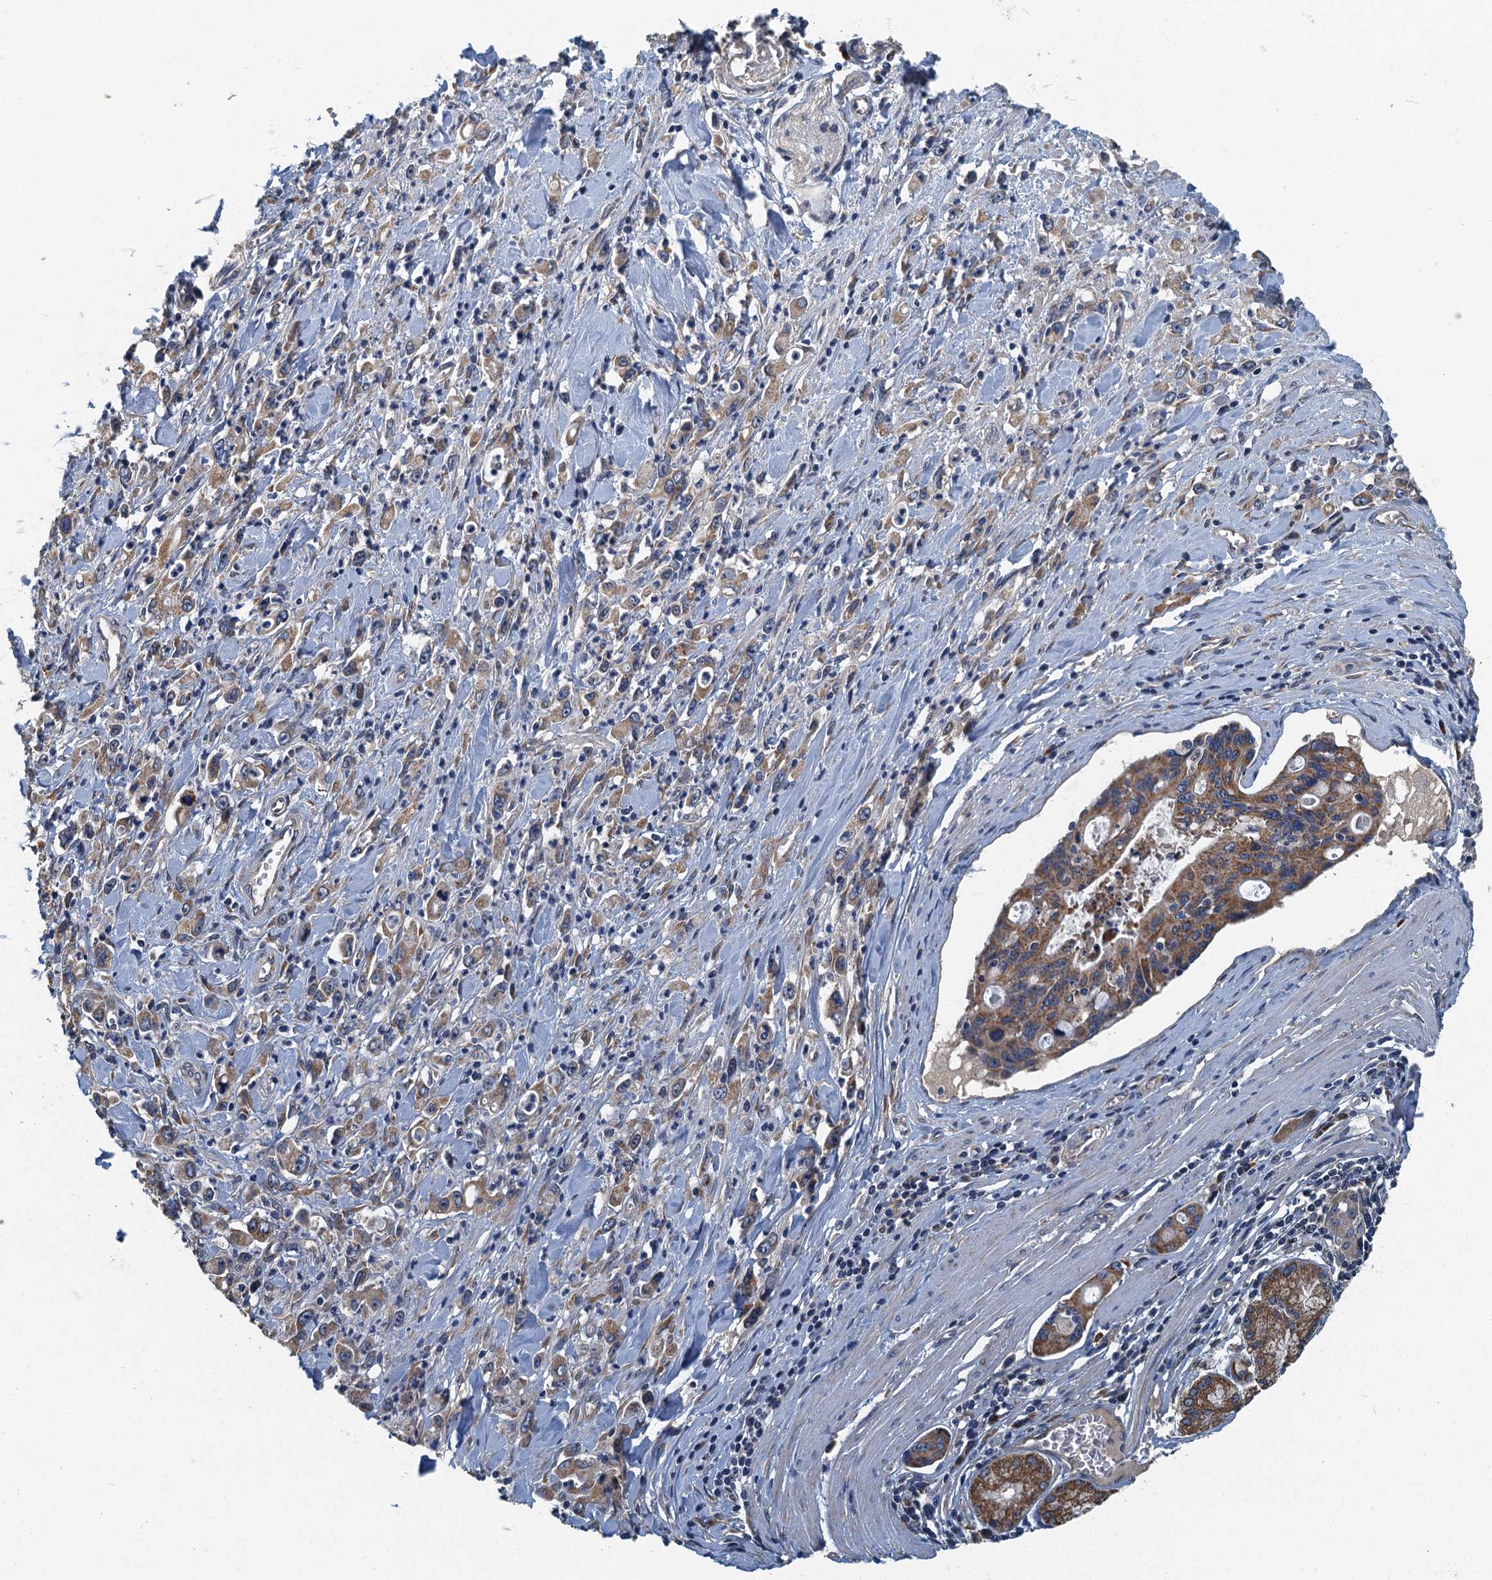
{"staining": {"intensity": "moderate", "quantity": "25%-75%", "location": "cytoplasmic/membranous"}, "tissue": "stomach cancer", "cell_type": "Tumor cells", "image_type": "cancer", "snomed": [{"axis": "morphology", "description": "Adenocarcinoma, NOS"}, {"axis": "topography", "description": "Stomach, lower"}], "caption": "Immunohistochemical staining of adenocarcinoma (stomach) demonstrates medium levels of moderate cytoplasmic/membranous staining in approximately 25%-75% of tumor cells.", "gene": "DDX49", "patient": {"sex": "female", "age": 43}}